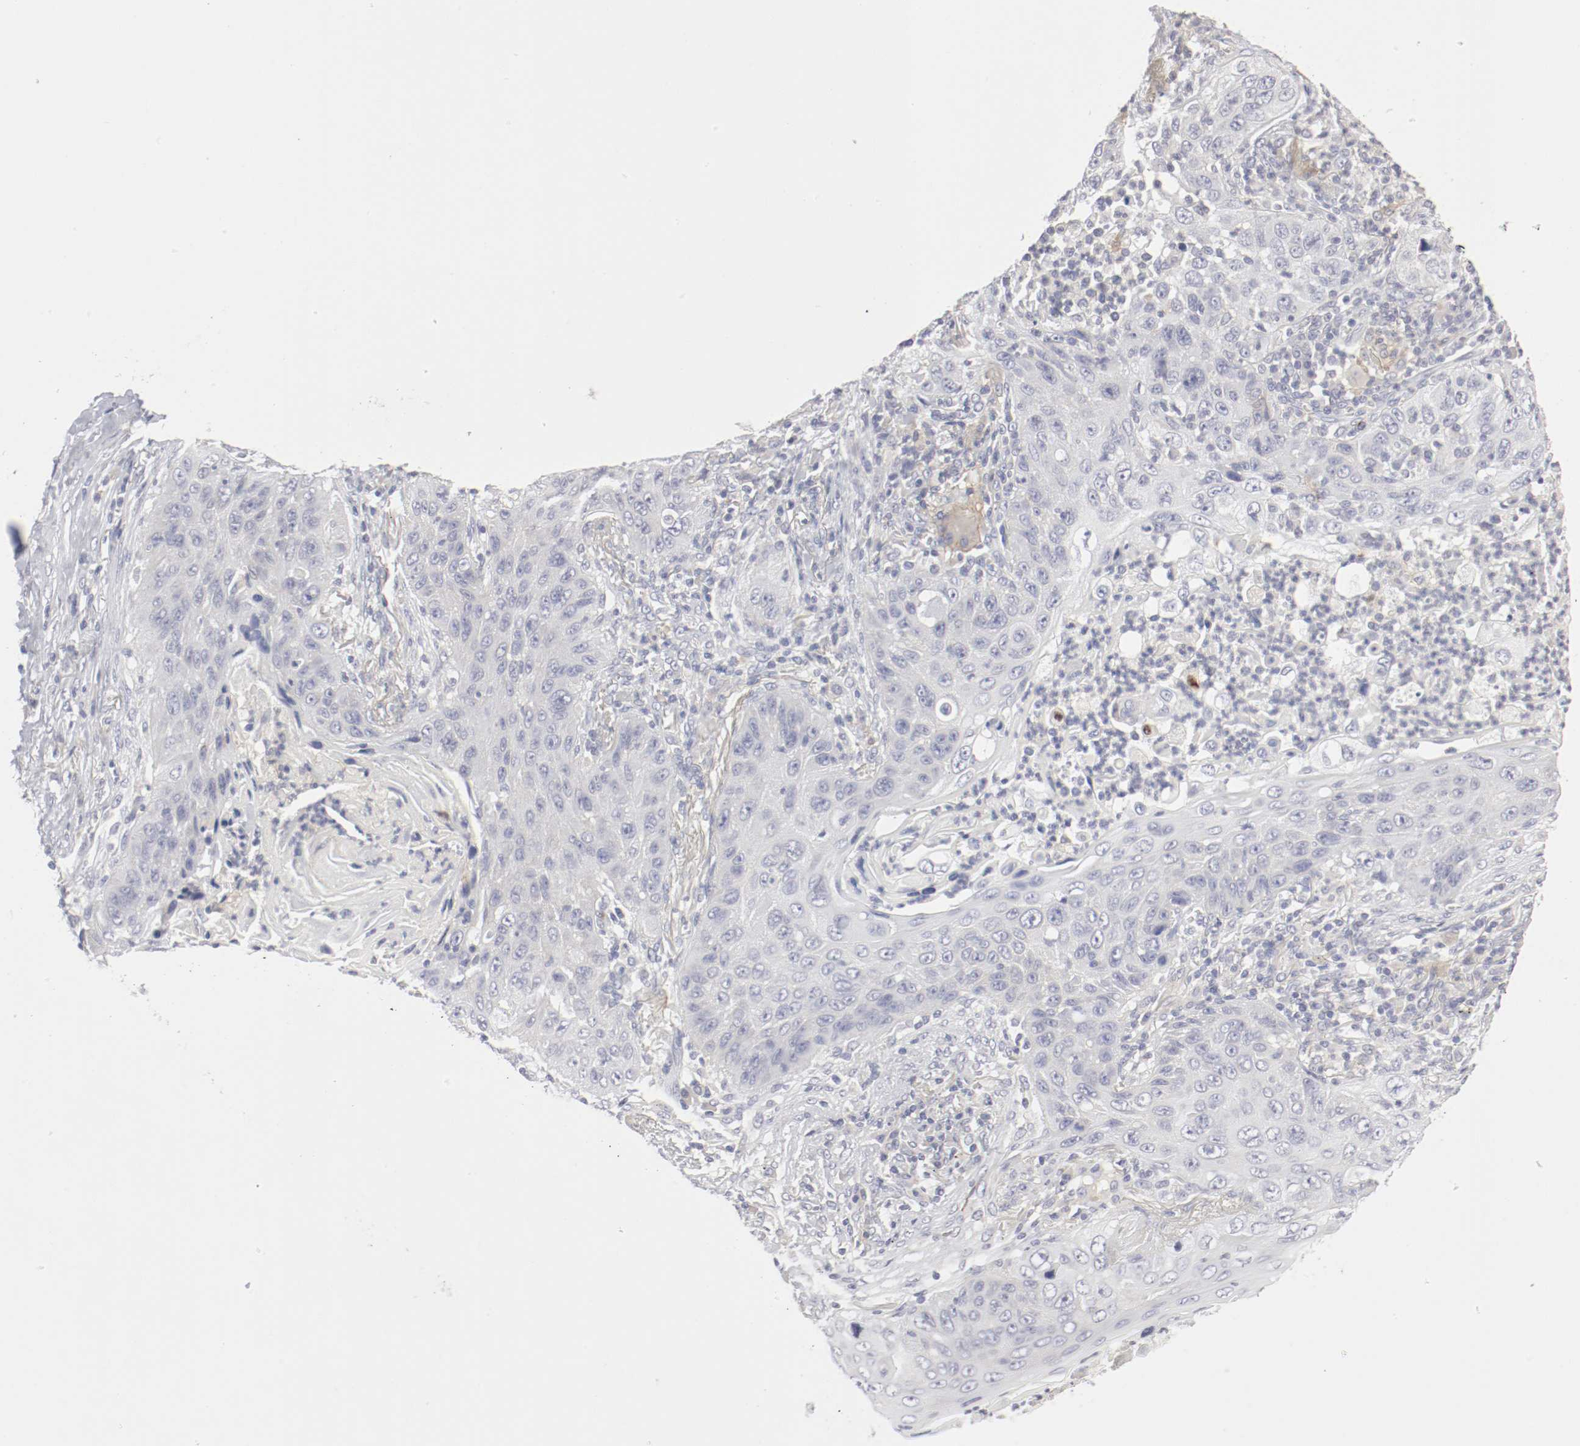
{"staining": {"intensity": "moderate", "quantity": "<25%", "location": "cytoplasmic/membranous"}, "tissue": "lung cancer", "cell_type": "Tumor cells", "image_type": "cancer", "snomed": [{"axis": "morphology", "description": "Squamous cell carcinoma, NOS"}, {"axis": "topography", "description": "Lung"}], "caption": "Human squamous cell carcinoma (lung) stained with a protein marker exhibits moderate staining in tumor cells.", "gene": "ITGAX", "patient": {"sex": "female", "age": 67}}